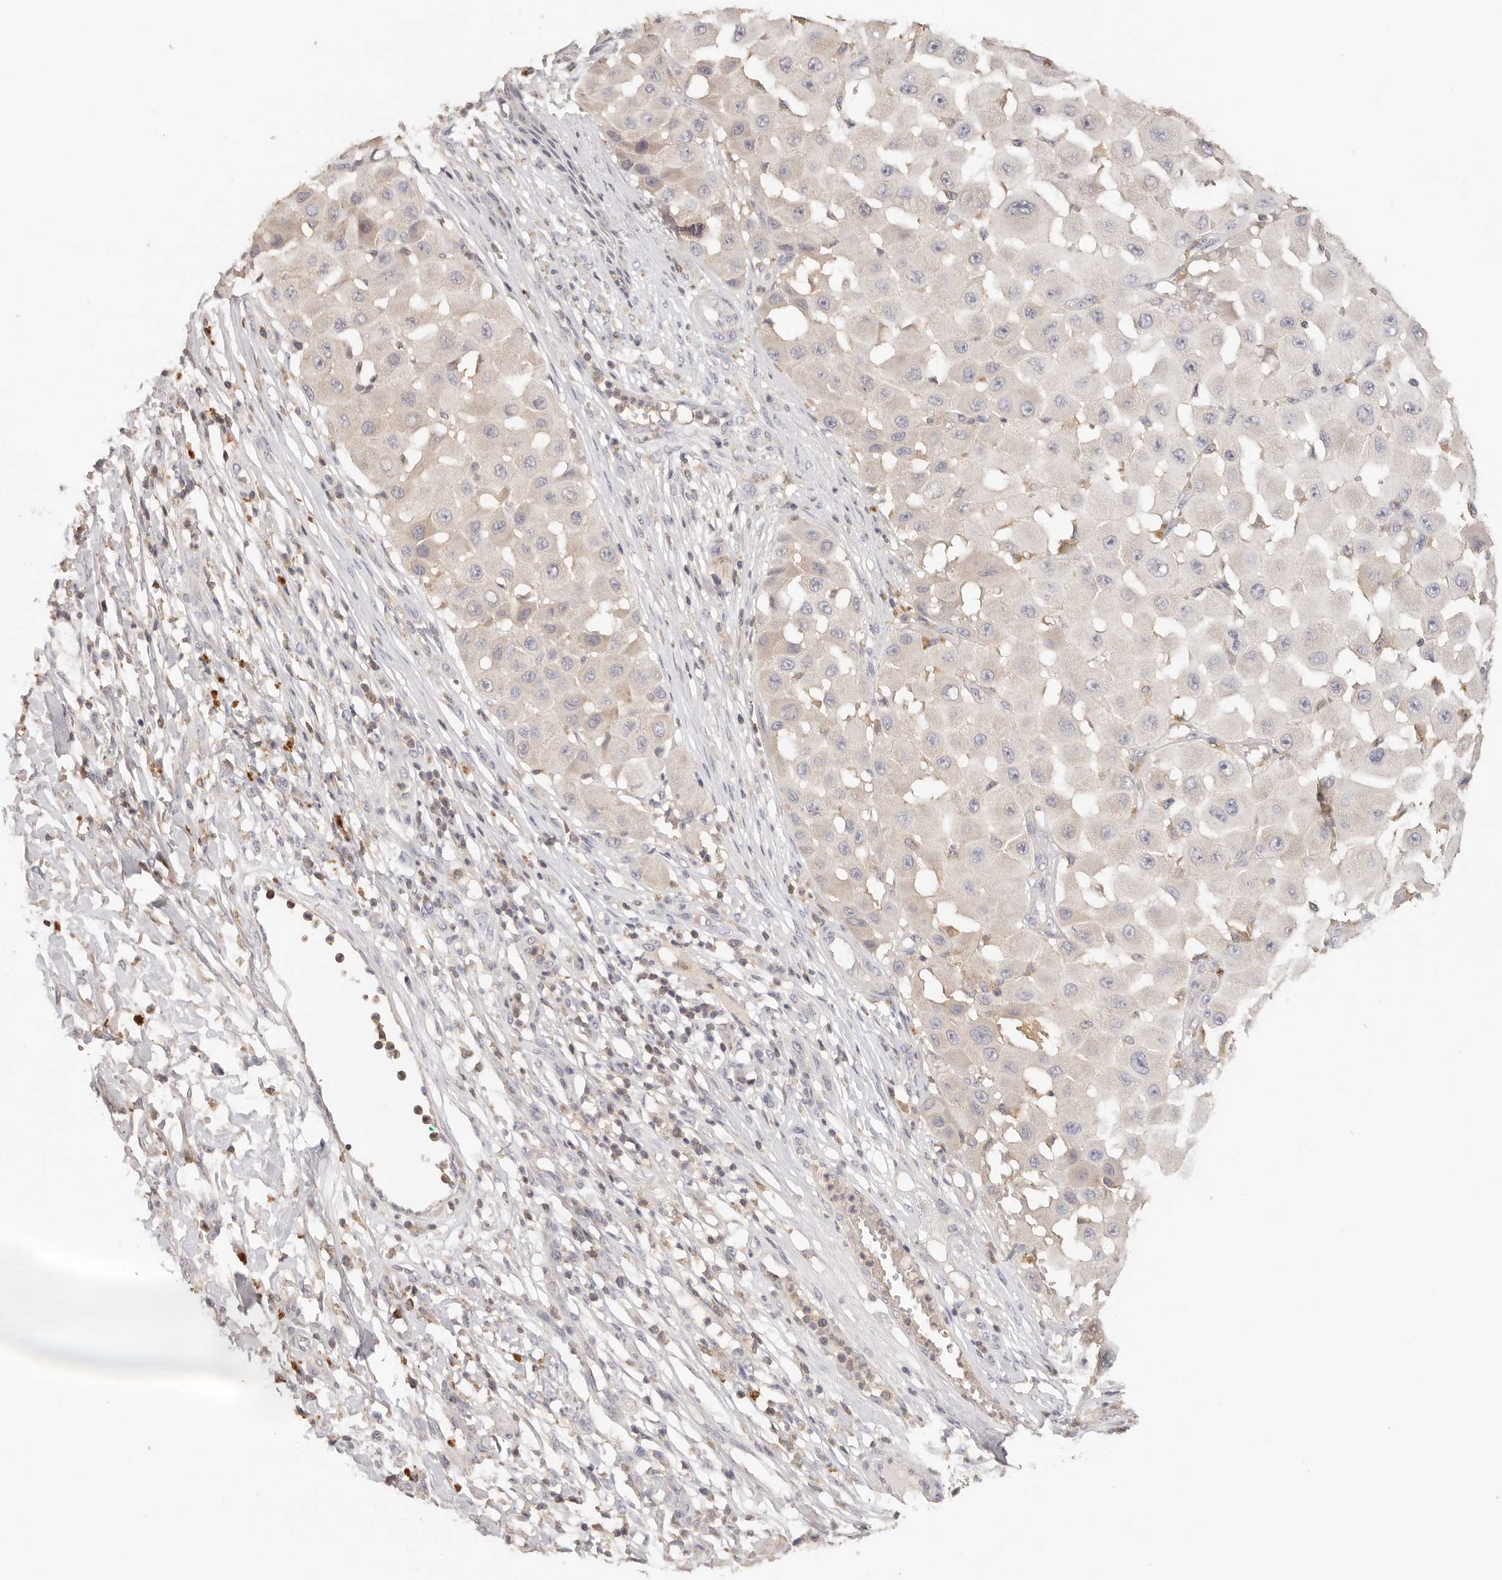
{"staining": {"intensity": "negative", "quantity": "none", "location": "none"}, "tissue": "melanoma", "cell_type": "Tumor cells", "image_type": "cancer", "snomed": [{"axis": "morphology", "description": "Malignant melanoma, NOS"}, {"axis": "topography", "description": "Skin"}], "caption": "IHC of human malignant melanoma shows no staining in tumor cells.", "gene": "CSK", "patient": {"sex": "female", "age": 81}}